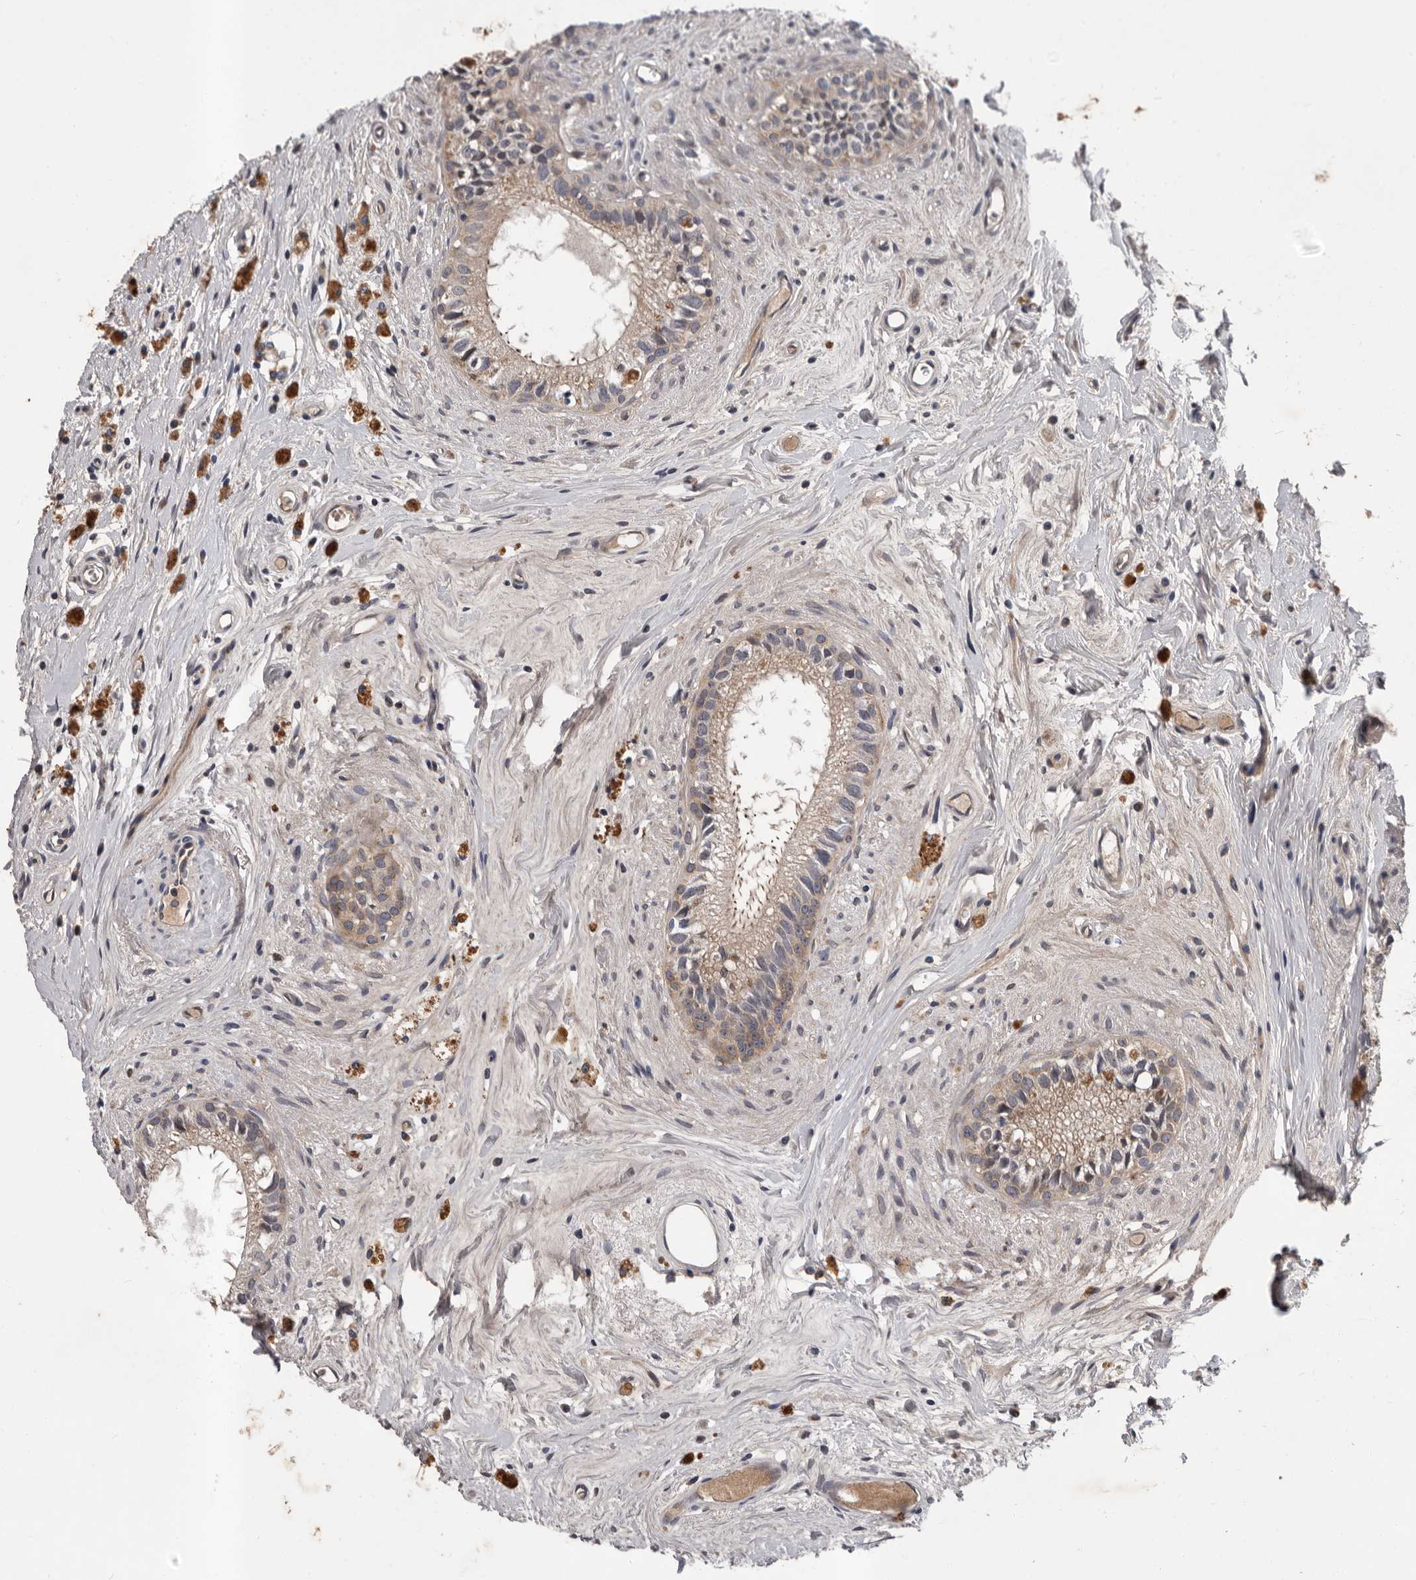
{"staining": {"intensity": "weak", "quantity": "25%-75%", "location": "cytoplasmic/membranous"}, "tissue": "epididymis", "cell_type": "Glandular cells", "image_type": "normal", "snomed": [{"axis": "morphology", "description": "Normal tissue, NOS"}, {"axis": "topography", "description": "Epididymis"}], "caption": "Immunohistochemistry (IHC) staining of normal epididymis, which reveals low levels of weak cytoplasmic/membranous expression in about 25%-75% of glandular cells indicating weak cytoplasmic/membranous protein expression. The staining was performed using DAB (3,3'-diaminobenzidine) (brown) for protein detection and nuclei were counterstained in hematoxylin (blue).", "gene": "PRKD1", "patient": {"sex": "male", "age": 80}}